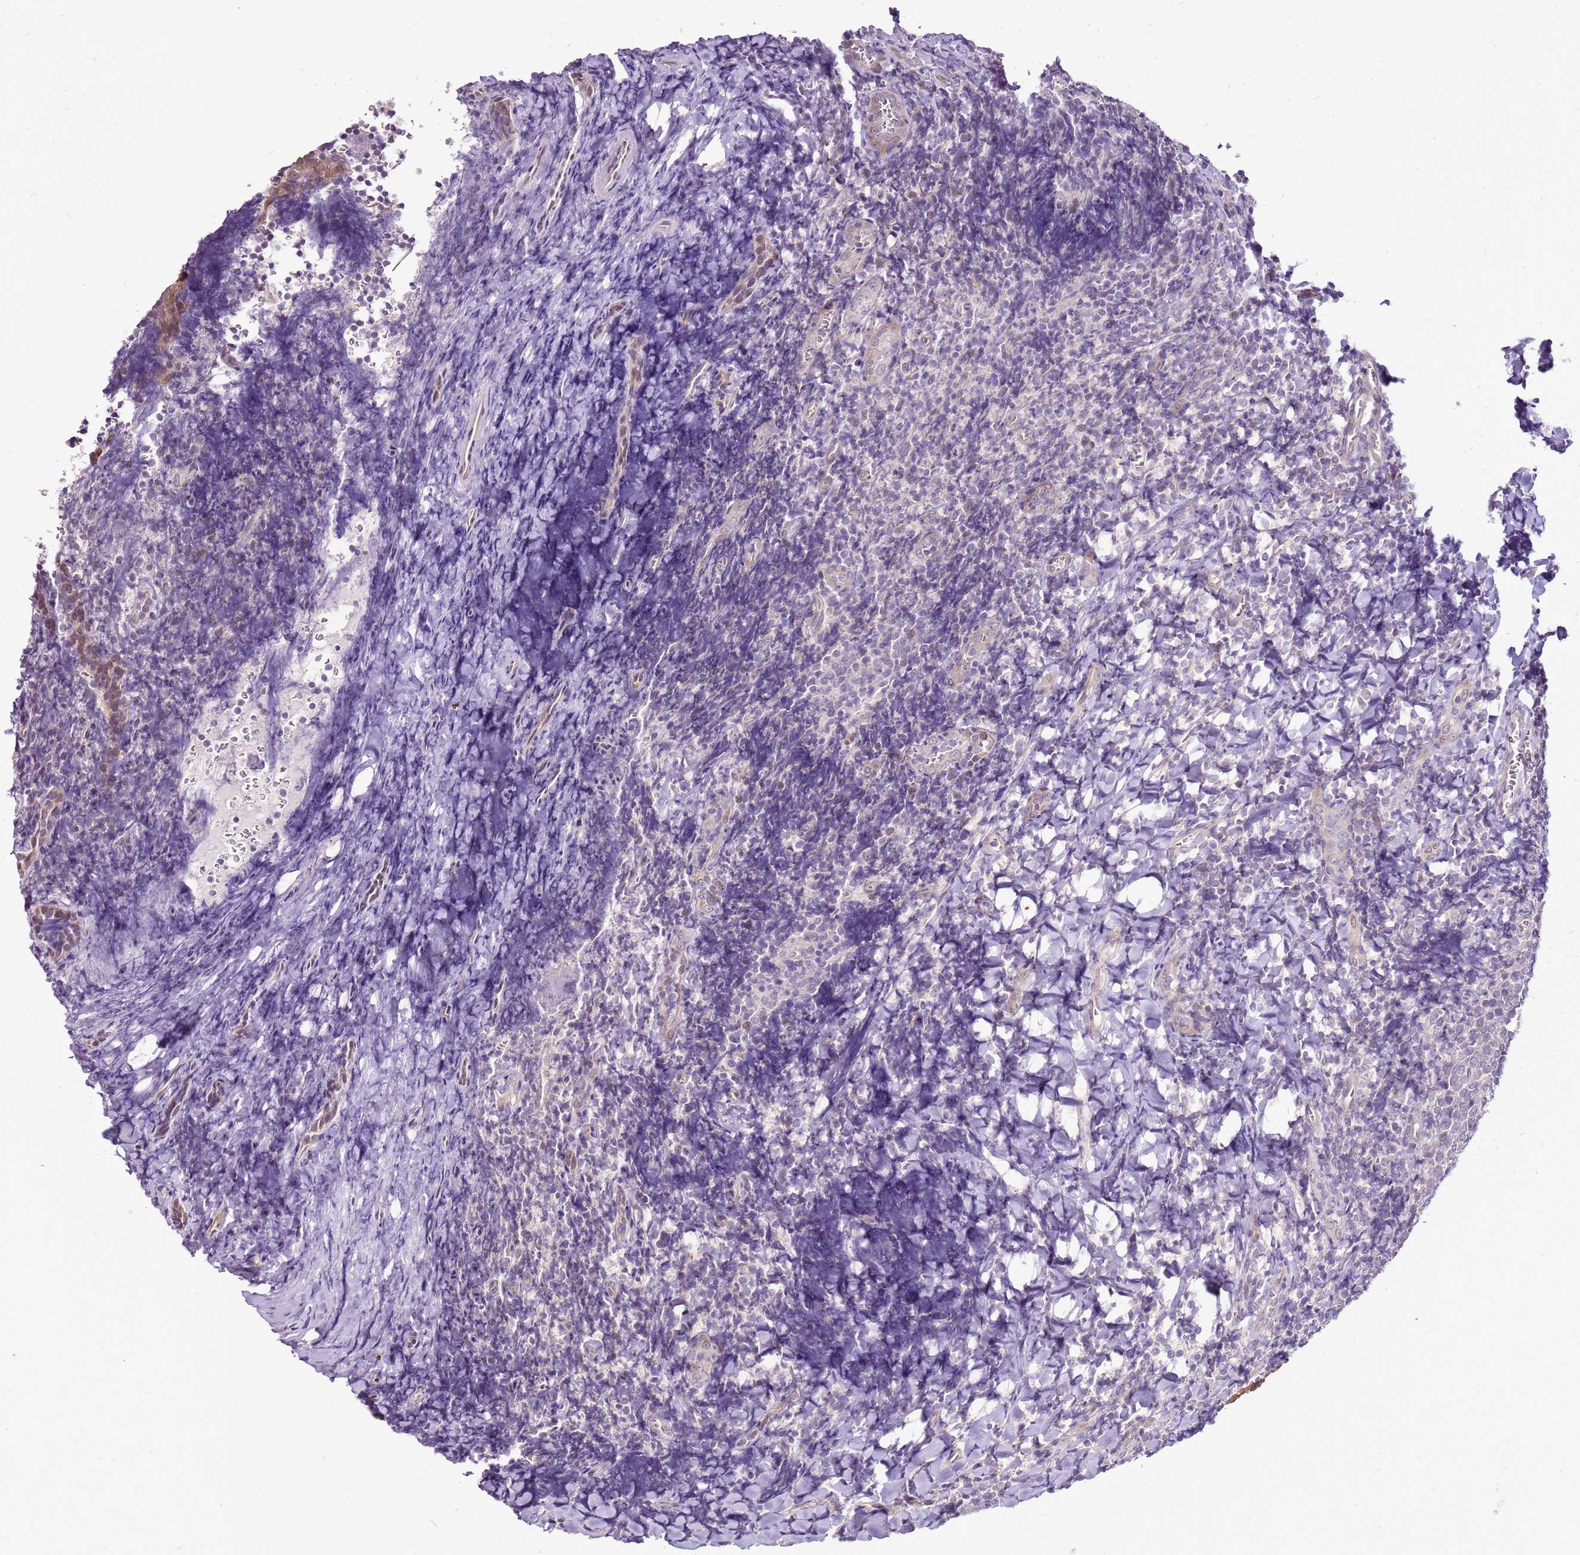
{"staining": {"intensity": "negative", "quantity": "none", "location": "none"}, "tissue": "tonsil", "cell_type": "Germinal center cells", "image_type": "normal", "snomed": [{"axis": "morphology", "description": "Normal tissue, NOS"}, {"axis": "topography", "description": "Tonsil"}], "caption": "Immunohistochemistry photomicrograph of unremarkable tonsil: human tonsil stained with DAB (3,3'-diaminobenzidine) demonstrates no significant protein expression in germinal center cells.", "gene": "UGGT2", "patient": {"sex": "male", "age": 27}}